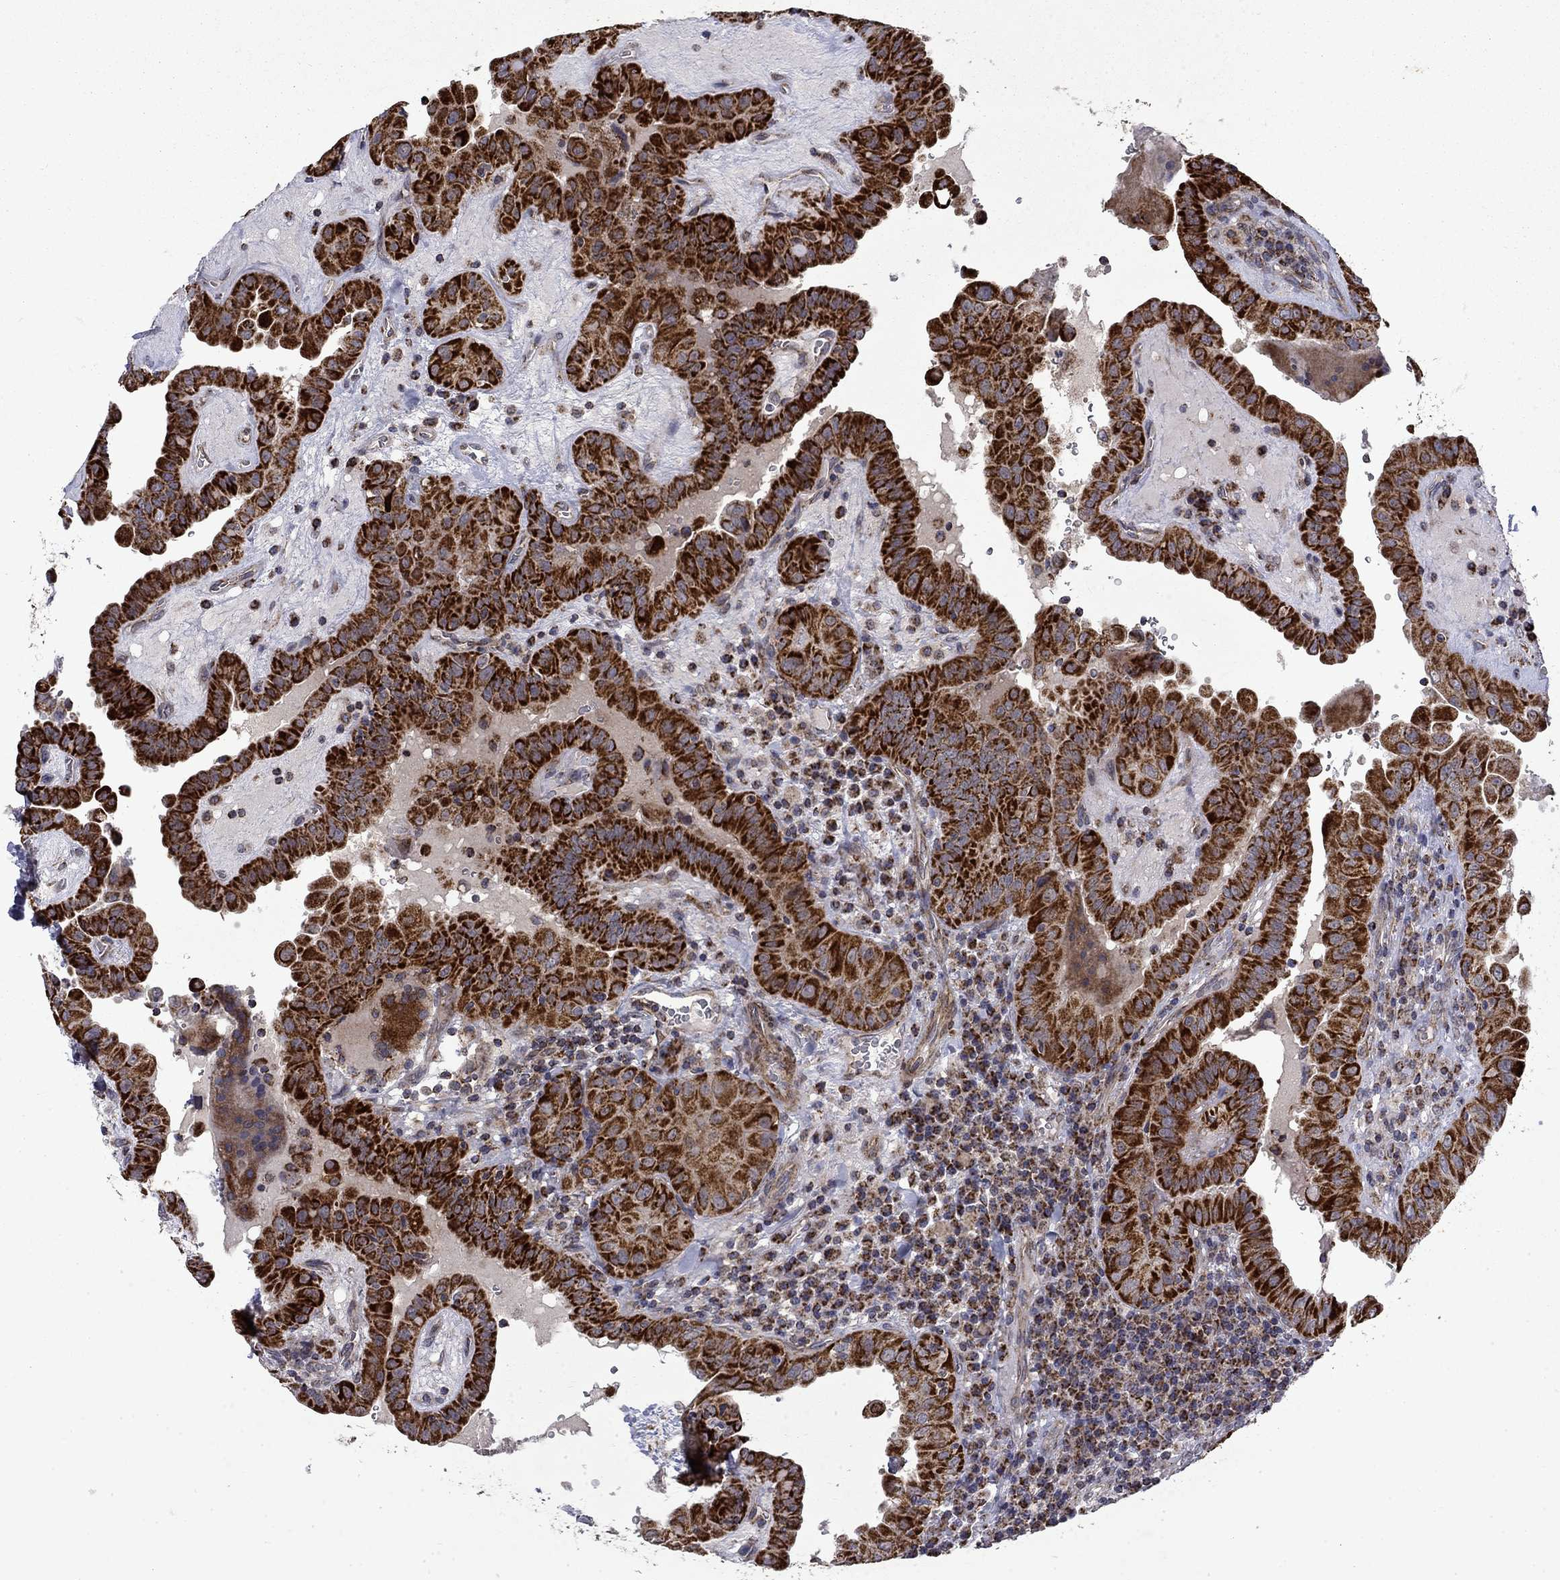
{"staining": {"intensity": "strong", "quantity": ">75%", "location": "cytoplasmic/membranous"}, "tissue": "thyroid cancer", "cell_type": "Tumor cells", "image_type": "cancer", "snomed": [{"axis": "morphology", "description": "Papillary adenocarcinoma, NOS"}, {"axis": "topography", "description": "Thyroid gland"}], "caption": "Immunohistochemistry of thyroid cancer (papillary adenocarcinoma) reveals high levels of strong cytoplasmic/membranous positivity in approximately >75% of tumor cells. Immunohistochemistry (ihc) stains the protein in brown and the nuclei are stained blue.", "gene": "PCBP3", "patient": {"sex": "female", "age": 37}}